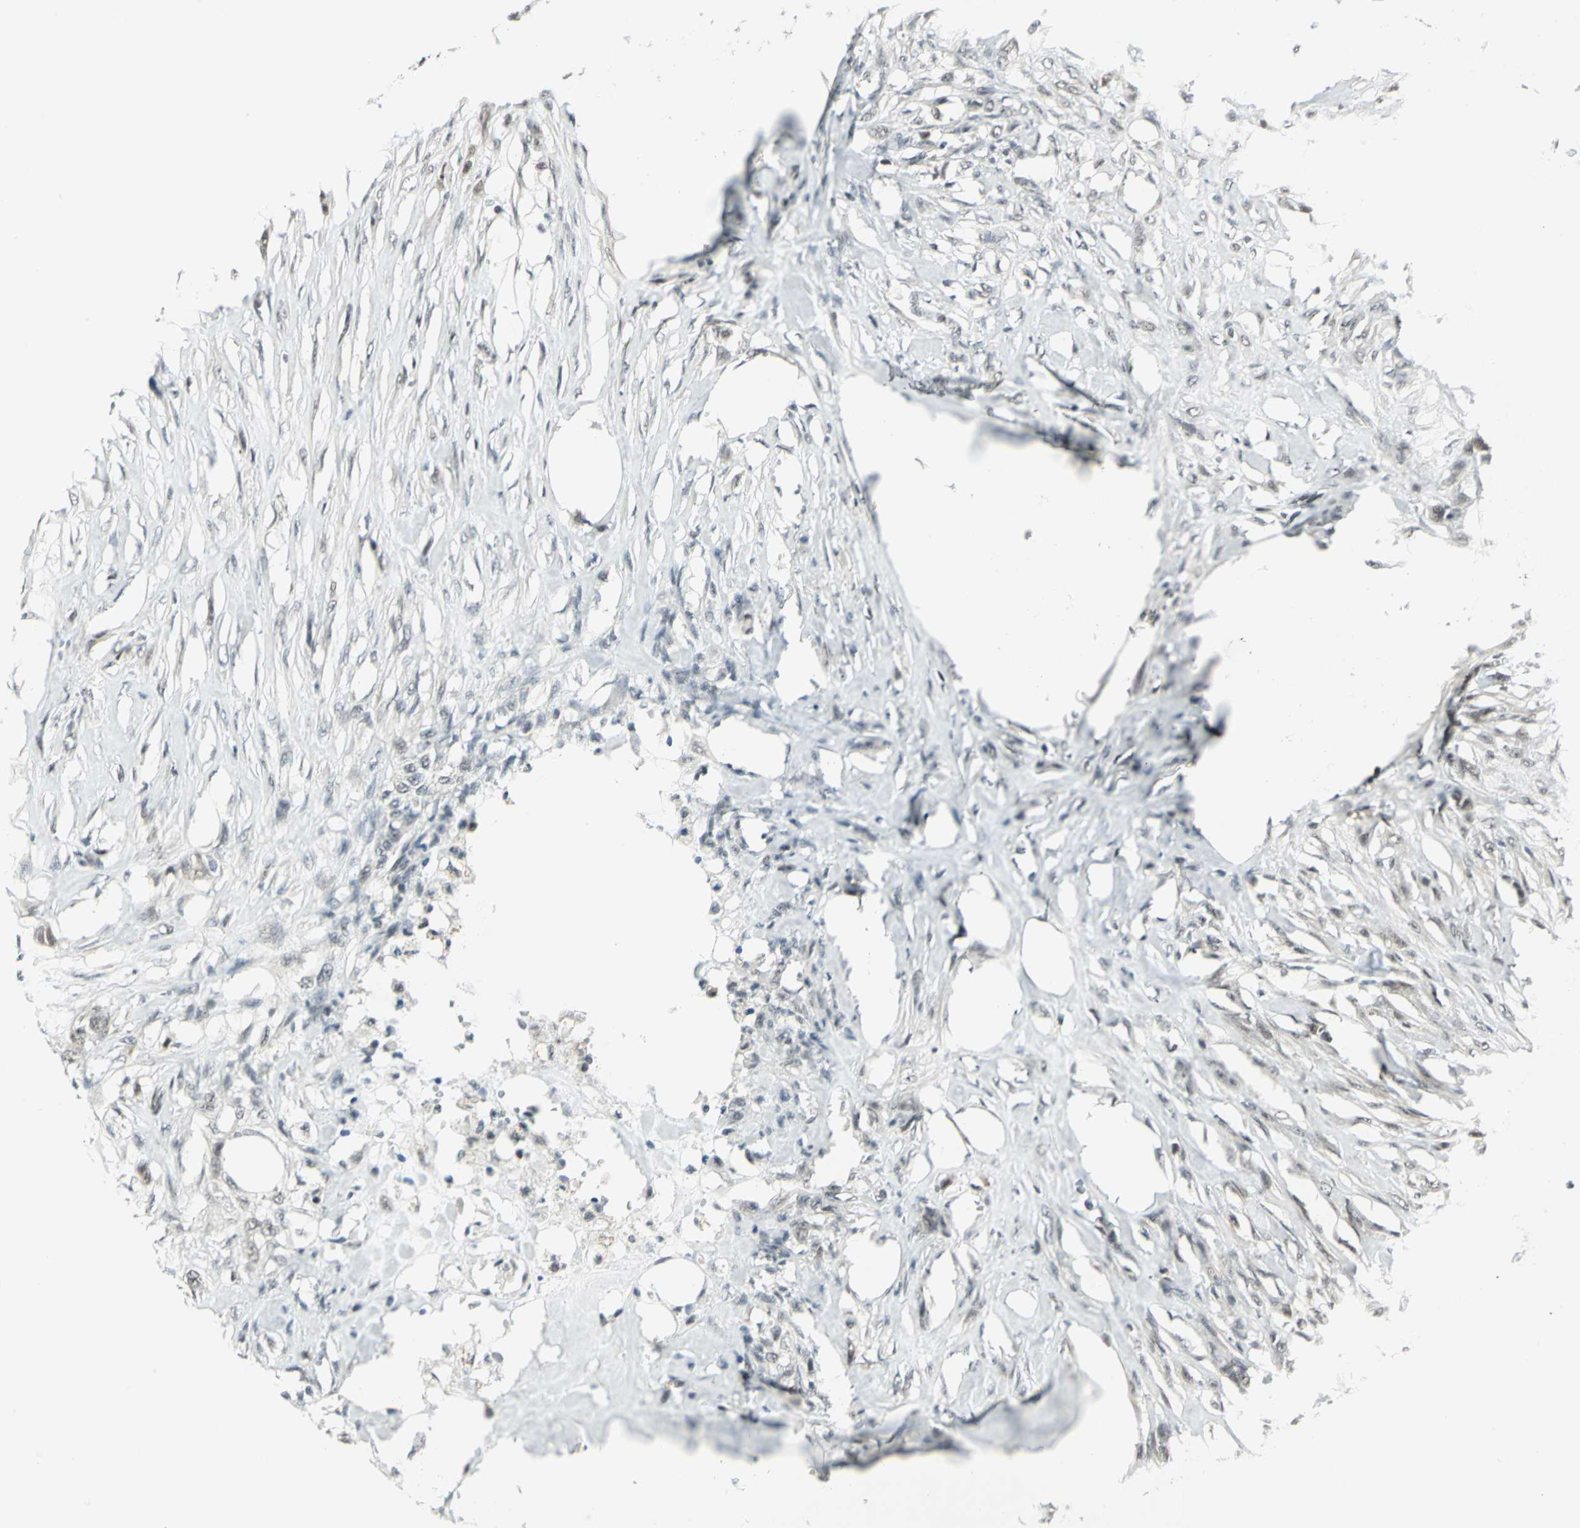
{"staining": {"intensity": "weak", "quantity": "<25%", "location": "cytoplasmic/membranous,nuclear"}, "tissue": "skin cancer", "cell_type": "Tumor cells", "image_type": "cancer", "snomed": [{"axis": "morphology", "description": "Normal tissue, NOS"}, {"axis": "morphology", "description": "Squamous cell carcinoma, NOS"}, {"axis": "topography", "description": "Skin"}], "caption": "This is a micrograph of immunohistochemistry staining of skin cancer, which shows no positivity in tumor cells.", "gene": "MTA1", "patient": {"sex": "female", "age": 59}}